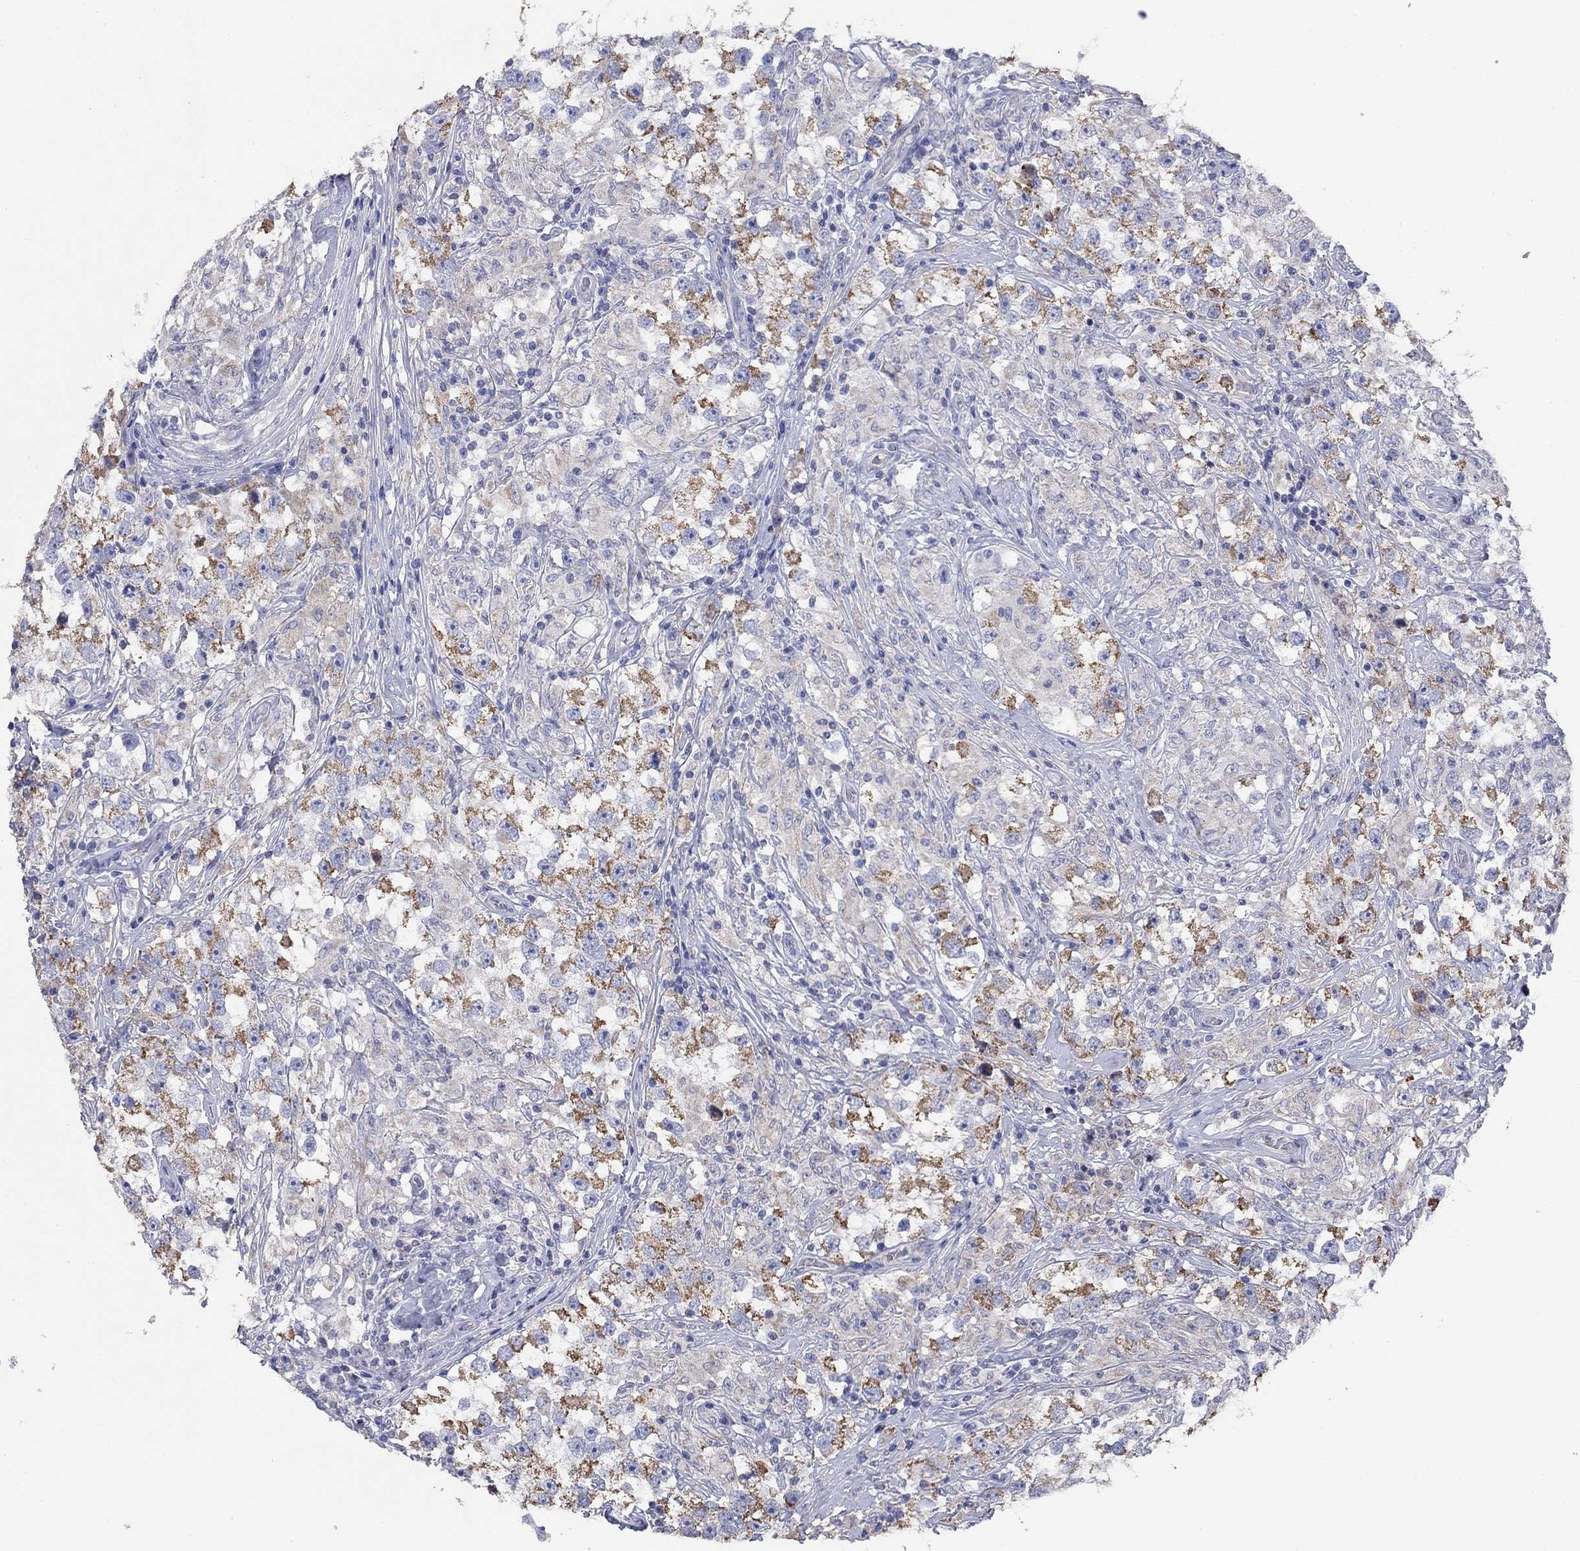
{"staining": {"intensity": "strong", "quantity": "25%-75%", "location": "cytoplasmic/membranous"}, "tissue": "testis cancer", "cell_type": "Tumor cells", "image_type": "cancer", "snomed": [{"axis": "morphology", "description": "Seminoma, NOS"}, {"axis": "topography", "description": "Testis"}], "caption": "Immunohistochemistry photomicrograph of neoplastic tissue: seminoma (testis) stained using IHC exhibits high levels of strong protein expression localized specifically in the cytoplasmic/membranous of tumor cells, appearing as a cytoplasmic/membranous brown color.", "gene": "CLVS1", "patient": {"sex": "male", "age": 46}}